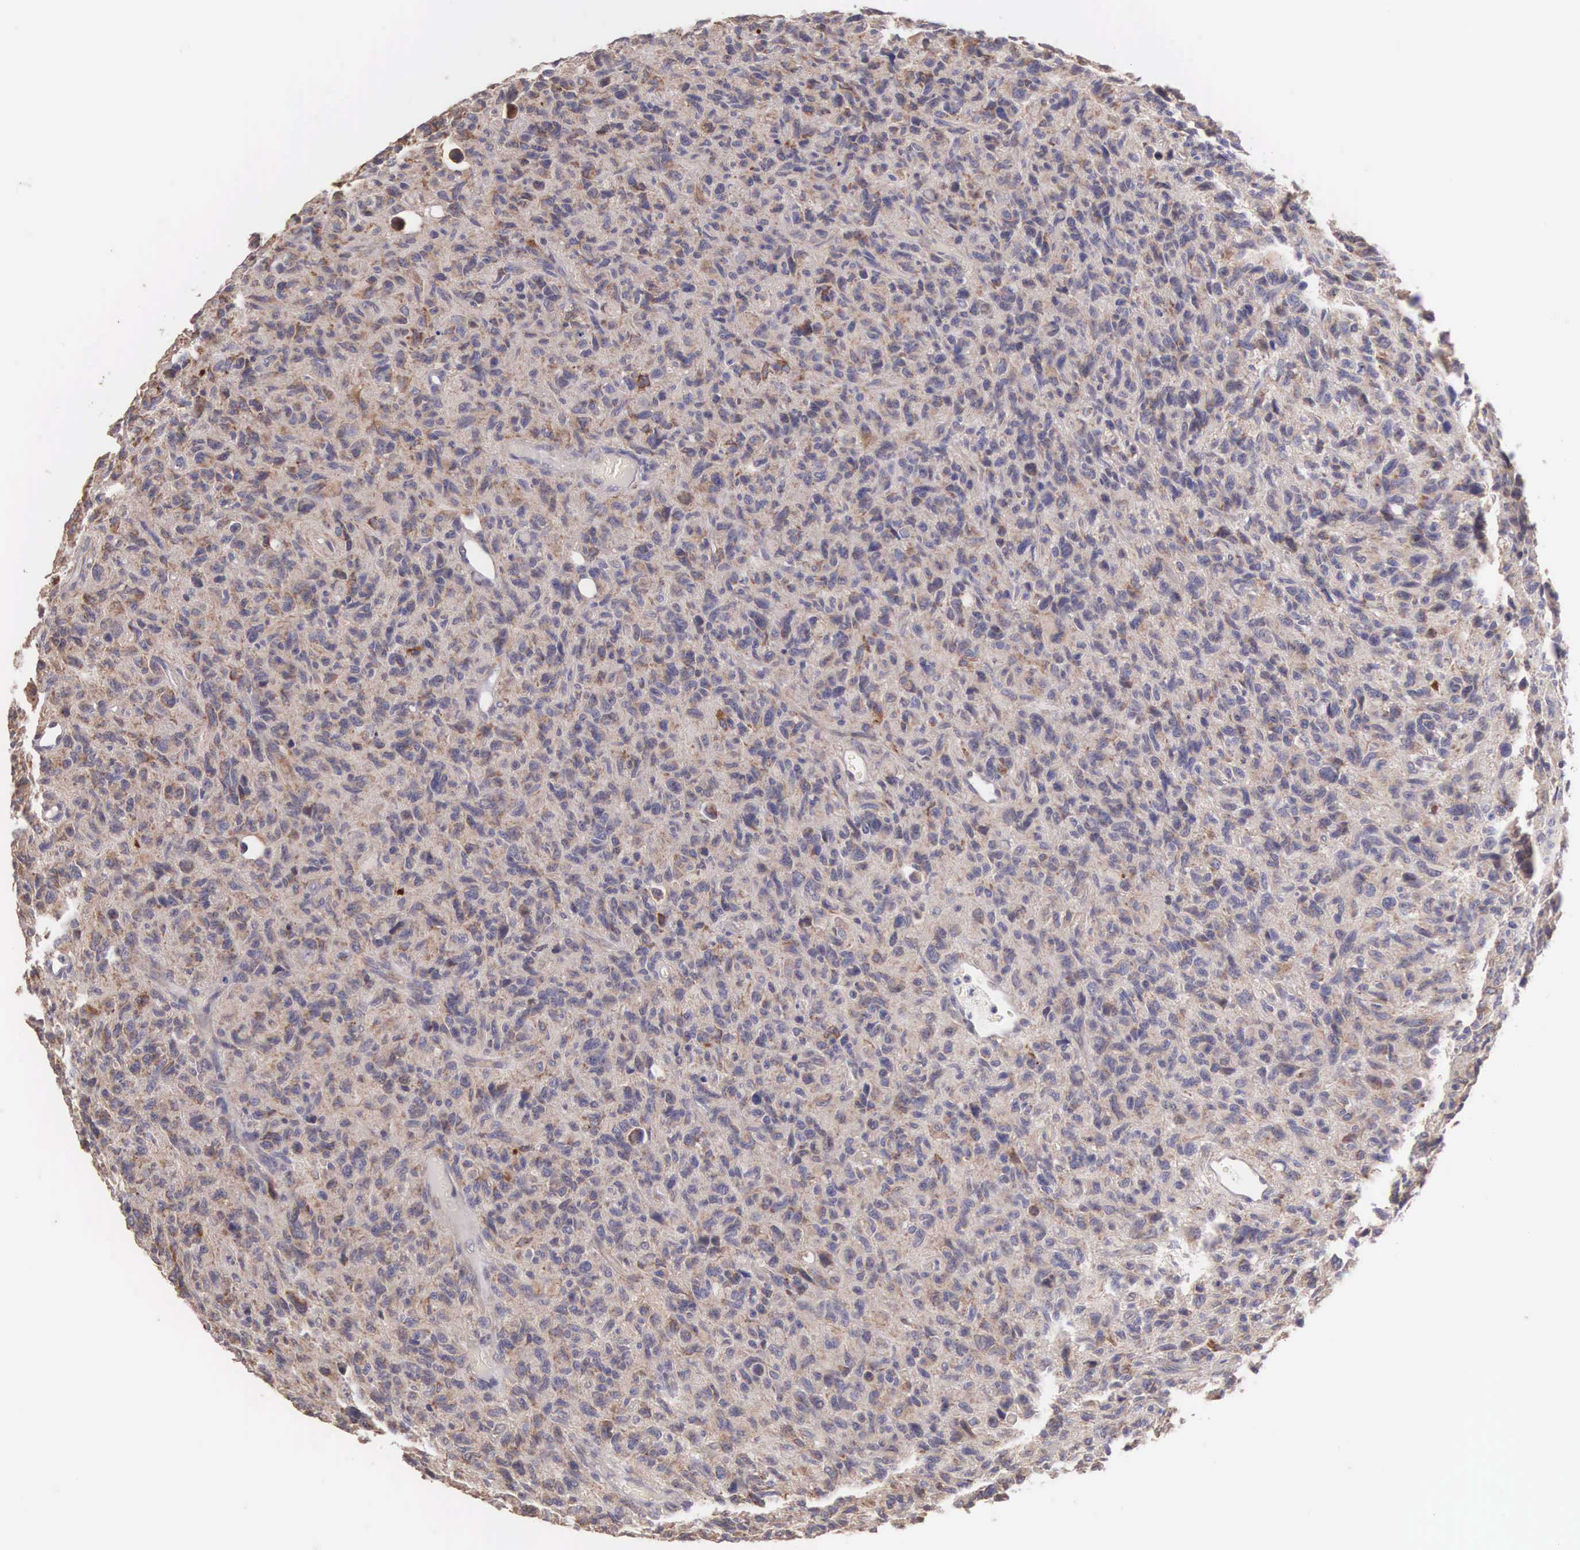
{"staining": {"intensity": "weak", "quantity": "25%-75%", "location": "cytoplasmic/membranous"}, "tissue": "glioma", "cell_type": "Tumor cells", "image_type": "cancer", "snomed": [{"axis": "morphology", "description": "Glioma, malignant, High grade"}, {"axis": "topography", "description": "Brain"}], "caption": "Immunohistochemistry (IHC) (DAB) staining of human glioma exhibits weak cytoplasmic/membranous protein positivity in about 25%-75% of tumor cells.", "gene": "PIR", "patient": {"sex": "female", "age": 60}}